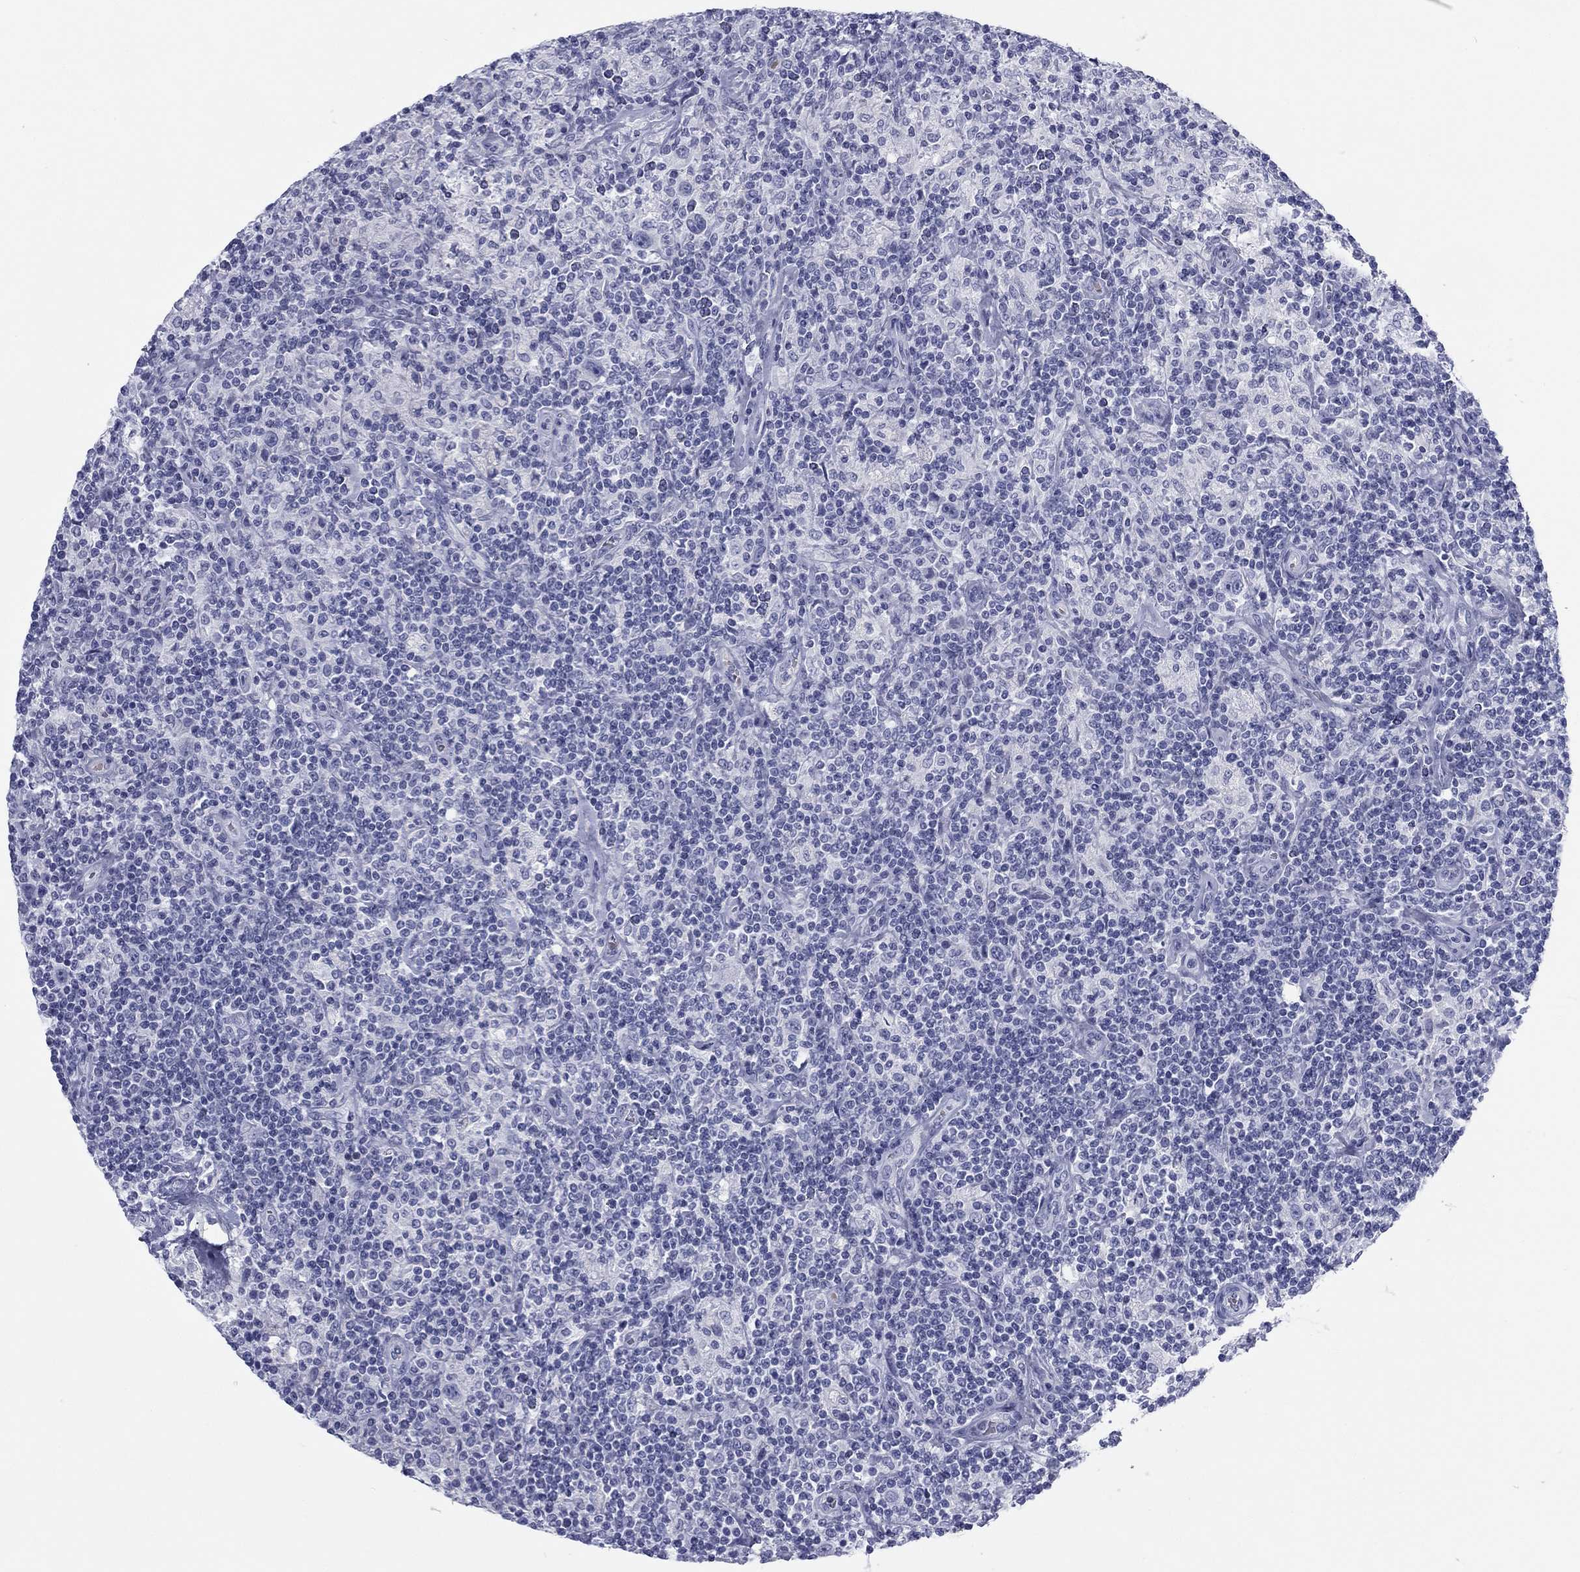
{"staining": {"intensity": "negative", "quantity": "none", "location": "none"}, "tissue": "lymphoma", "cell_type": "Tumor cells", "image_type": "cancer", "snomed": [{"axis": "morphology", "description": "Hodgkin's disease, NOS"}, {"axis": "topography", "description": "Lymph node"}], "caption": "A high-resolution image shows immunohistochemistry (IHC) staining of Hodgkin's disease, which reveals no significant positivity in tumor cells.", "gene": "CALB1", "patient": {"sex": "male", "age": 70}}